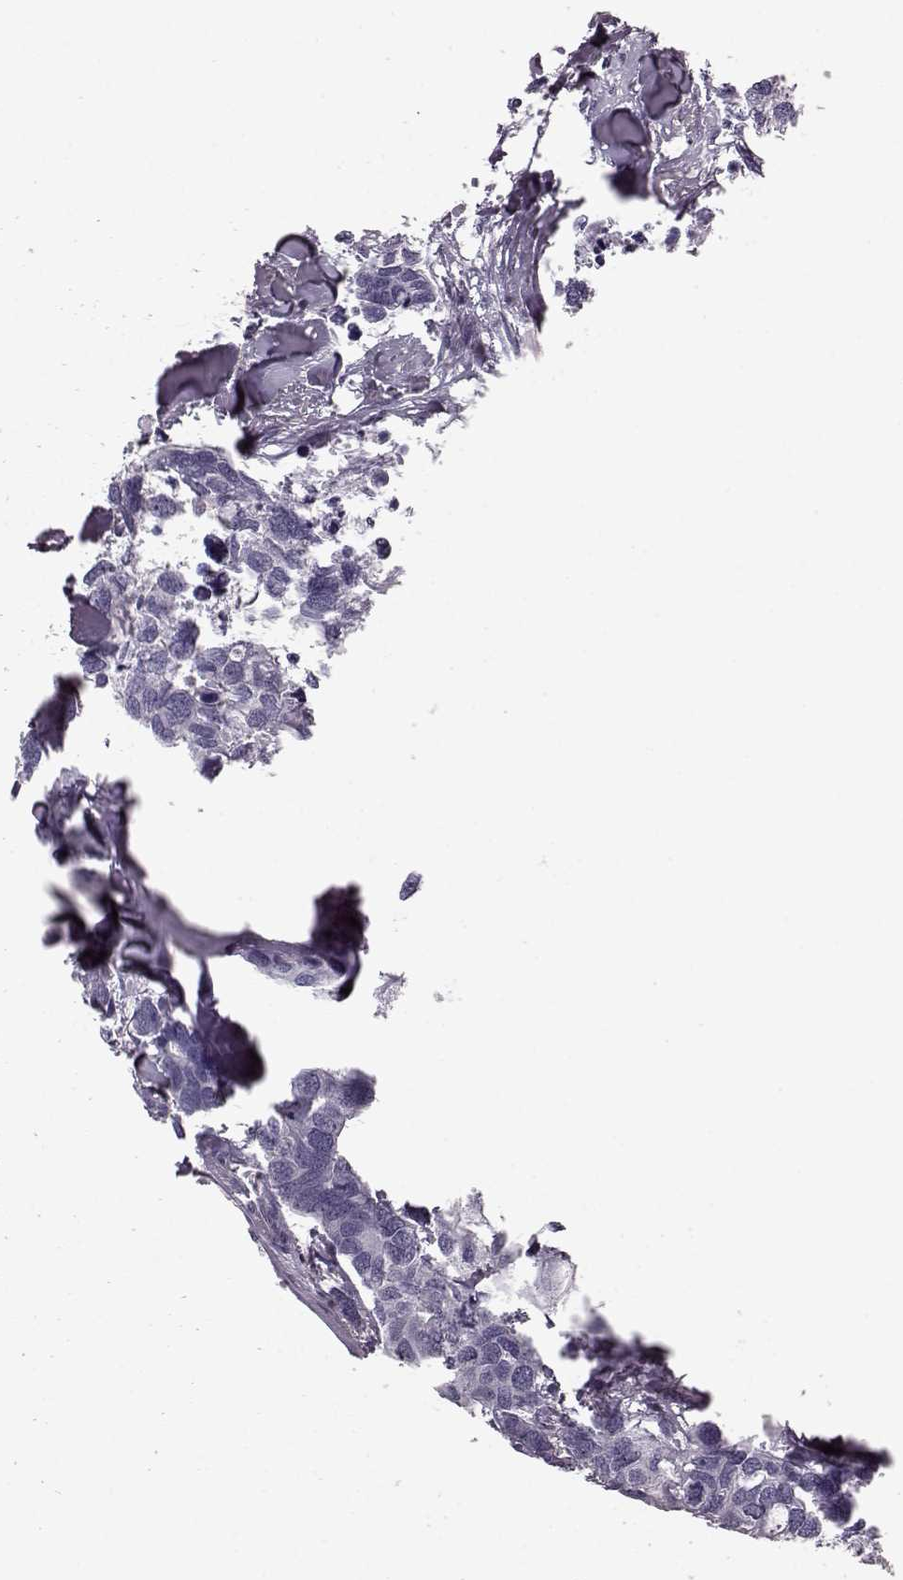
{"staining": {"intensity": "negative", "quantity": "none", "location": "none"}, "tissue": "breast cancer", "cell_type": "Tumor cells", "image_type": "cancer", "snomed": [{"axis": "morphology", "description": "Duct carcinoma"}, {"axis": "topography", "description": "Breast"}], "caption": "Immunohistochemical staining of human breast infiltrating ductal carcinoma demonstrates no significant expression in tumor cells. (IHC, brightfield microscopy, high magnification).", "gene": "SNTG1", "patient": {"sex": "female", "age": 83}}